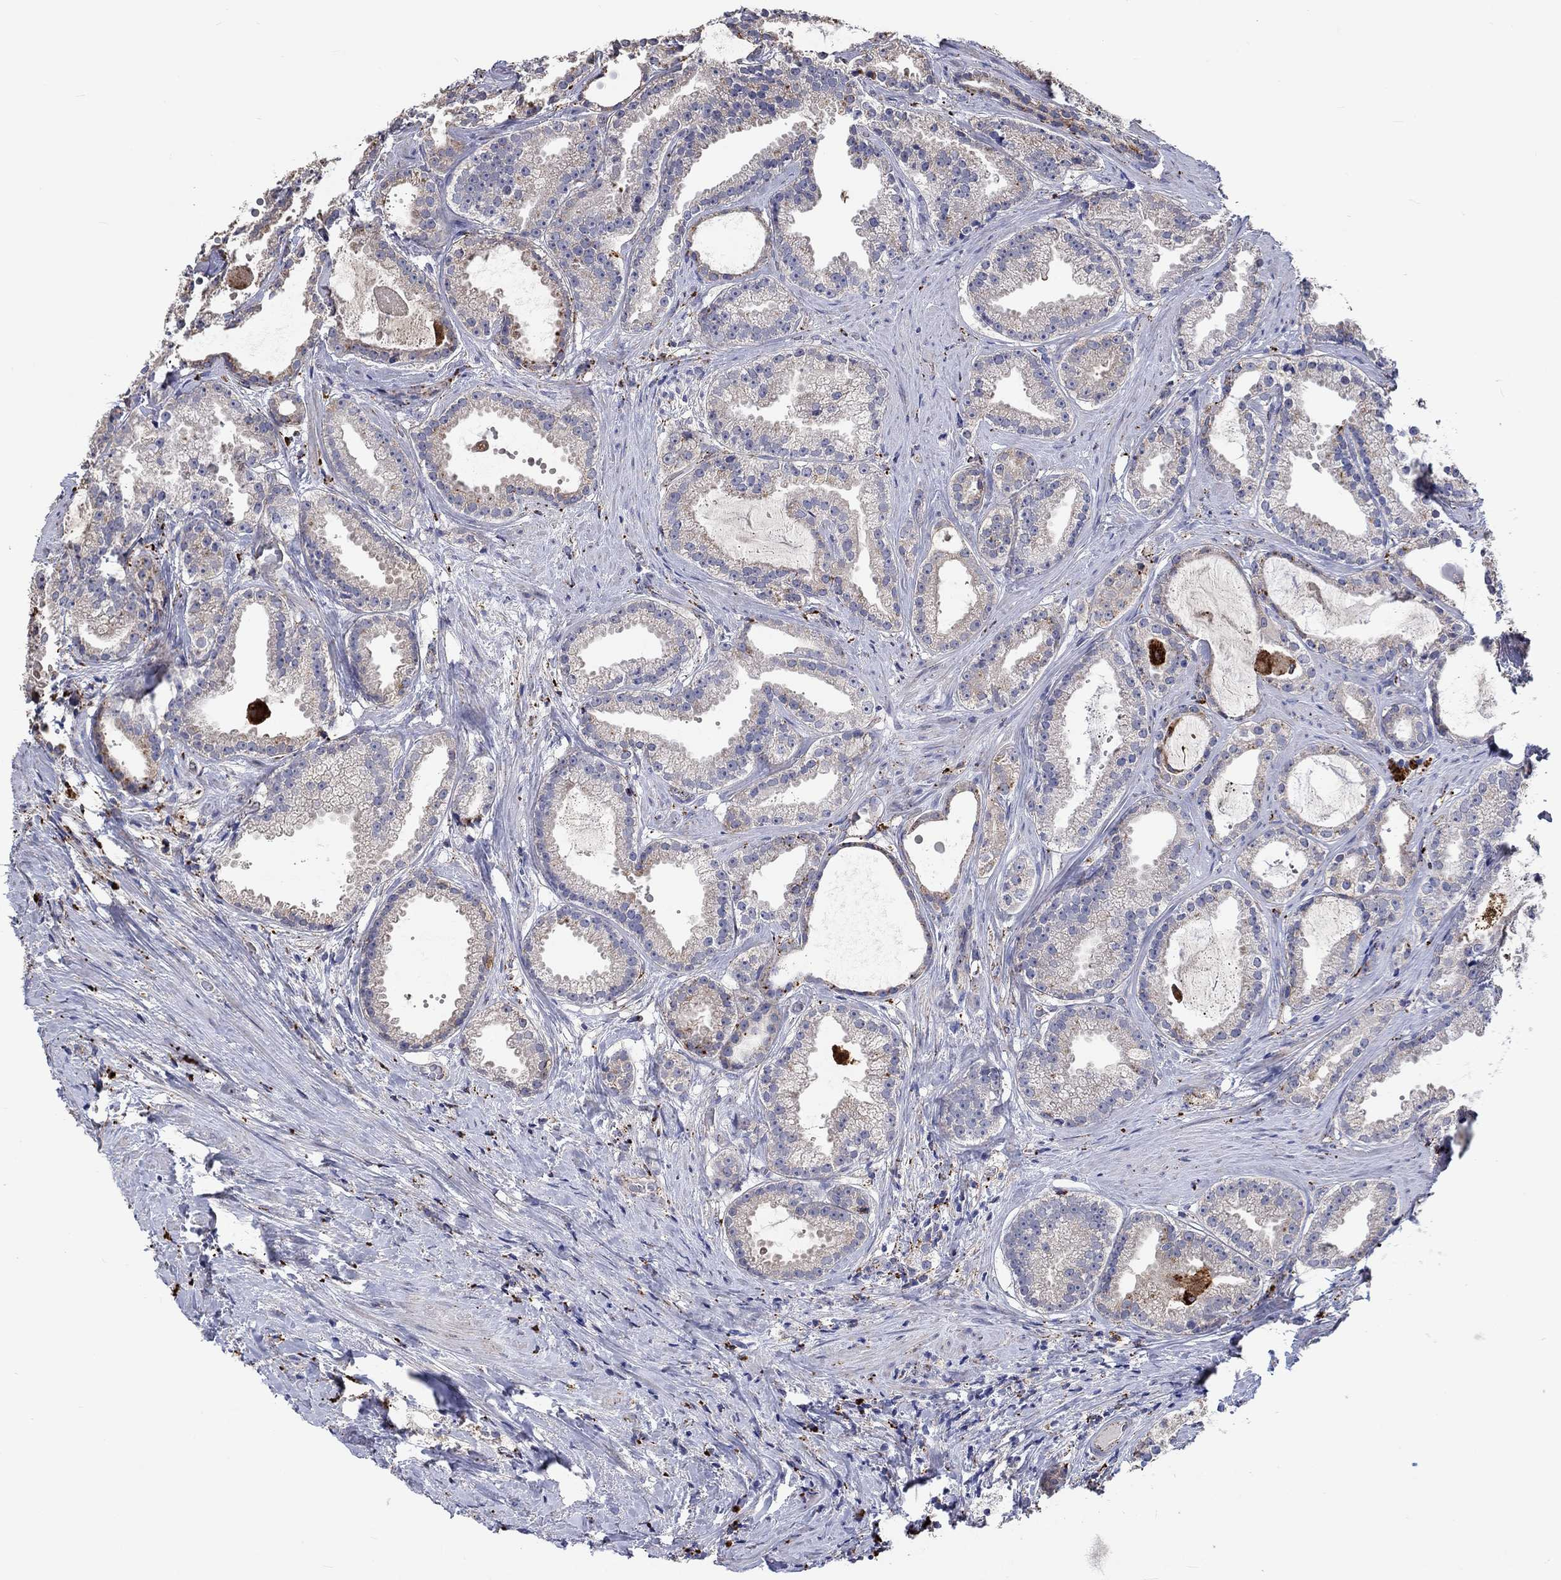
{"staining": {"intensity": "negative", "quantity": "none", "location": "none"}, "tissue": "prostate cancer", "cell_type": "Tumor cells", "image_type": "cancer", "snomed": [{"axis": "morphology", "description": "Adenocarcinoma, NOS"}, {"axis": "morphology", "description": "Adenocarcinoma, High grade"}, {"axis": "topography", "description": "Prostate"}], "caption": "High power microscopy micrograph of an IHC image of prostate adenocarcinoma (high-grade), revealing no significant staining in tumor cells.", "gene": "CTSB", "patient": {"sex": "male", "age": 64}}